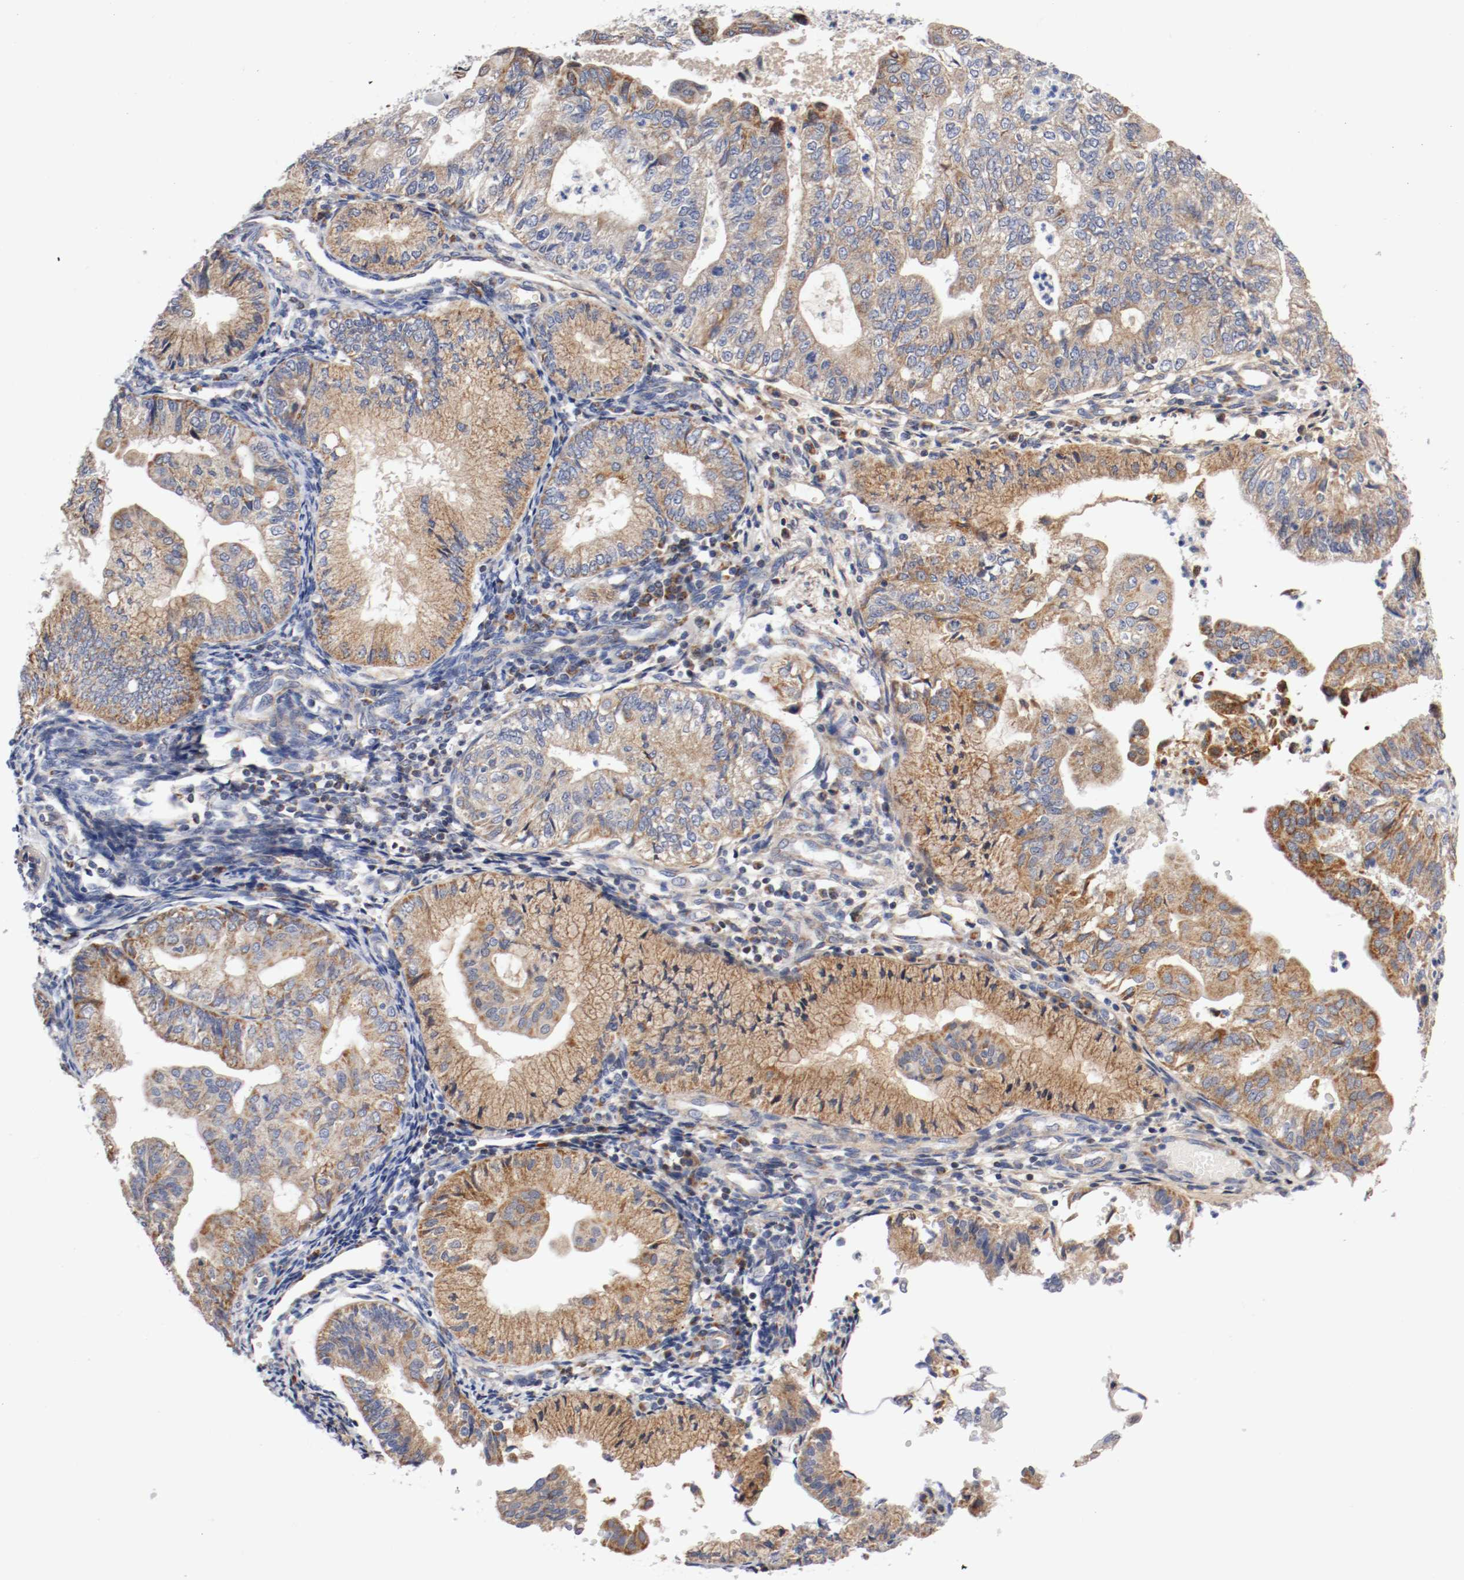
{"staining": {"intensity": "moderate", "quantity": "25%-75%", "location": "cytoplasmic/membranous"}, "tissue": "endometrial cancer", "cell_type": "Tumor cells", "image_type": "cancer", "snomed": [{"axis": "morphology", "description": "Adenocarcinoma, NOS"}, {"axis": "topography", "description": "Endometrium"}], "caption": "This is a histology image of immunohistochemistry (IHC) staining of adenocarcinoma (endometrial), which shows moderate positivity in the cytoplasmic/membranous of tumor cells.", "gene": "PCSK6", "patient": {"sex": "female", "age": 59}}